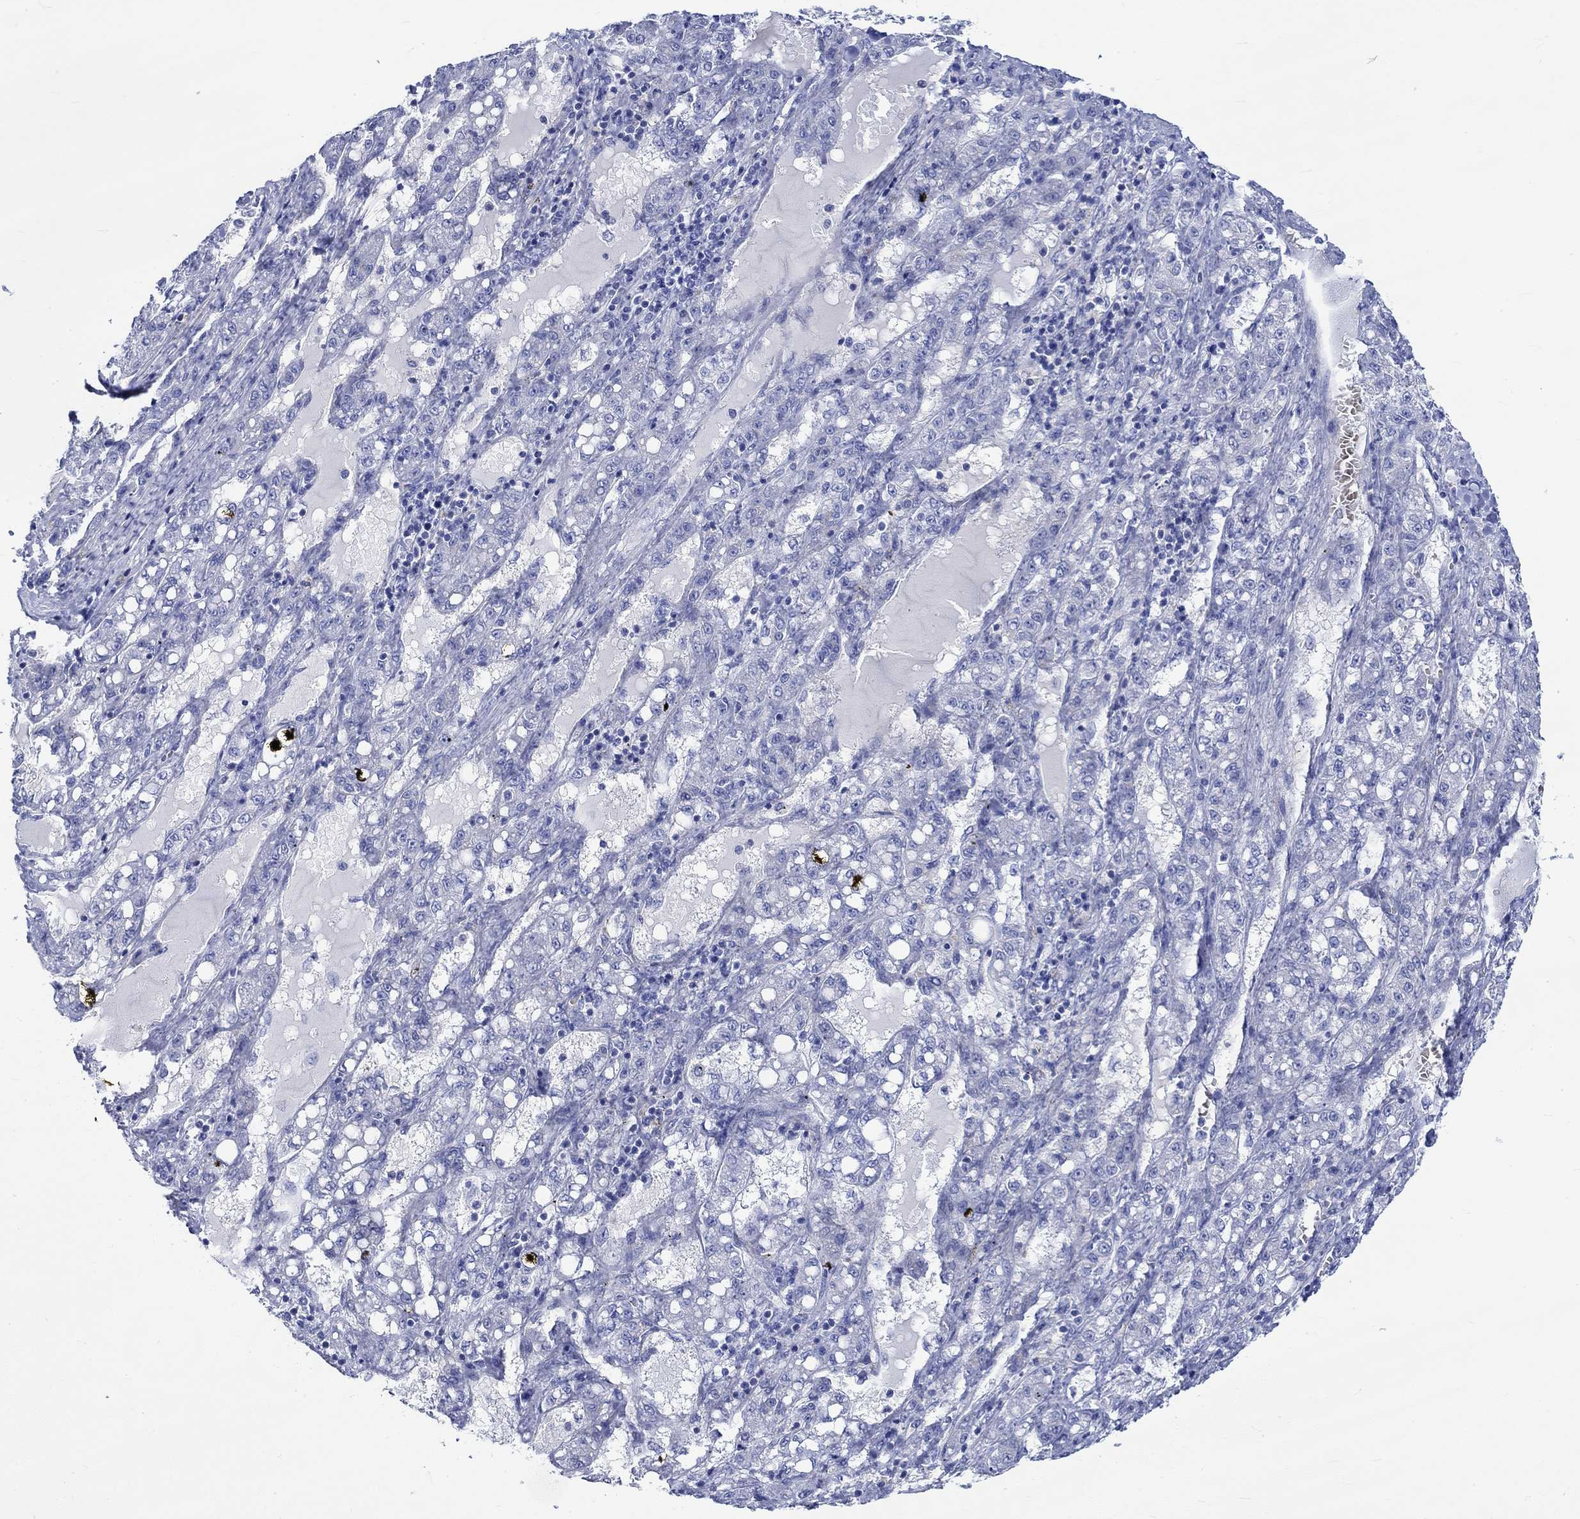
{"staining": {"intensity": "negative", "quantity": "none", "location": "none"}, "tissue": "liver cancer", "cell_type": "Tumor cells", "image_type": "cancer", "snomed": [{"axis": "morphology", "description": "Carcinoma, Hepatocellular, NOS"}, {"axis": "topography", "description": "Liver"}], "caption": "This is an IHC photomicrograph of human liver cancer (hepatocellular carcinoma). There is no staining in tumor cells.", "gene": "NRIP3", "patient": {"sex": "female", "age": 65}}